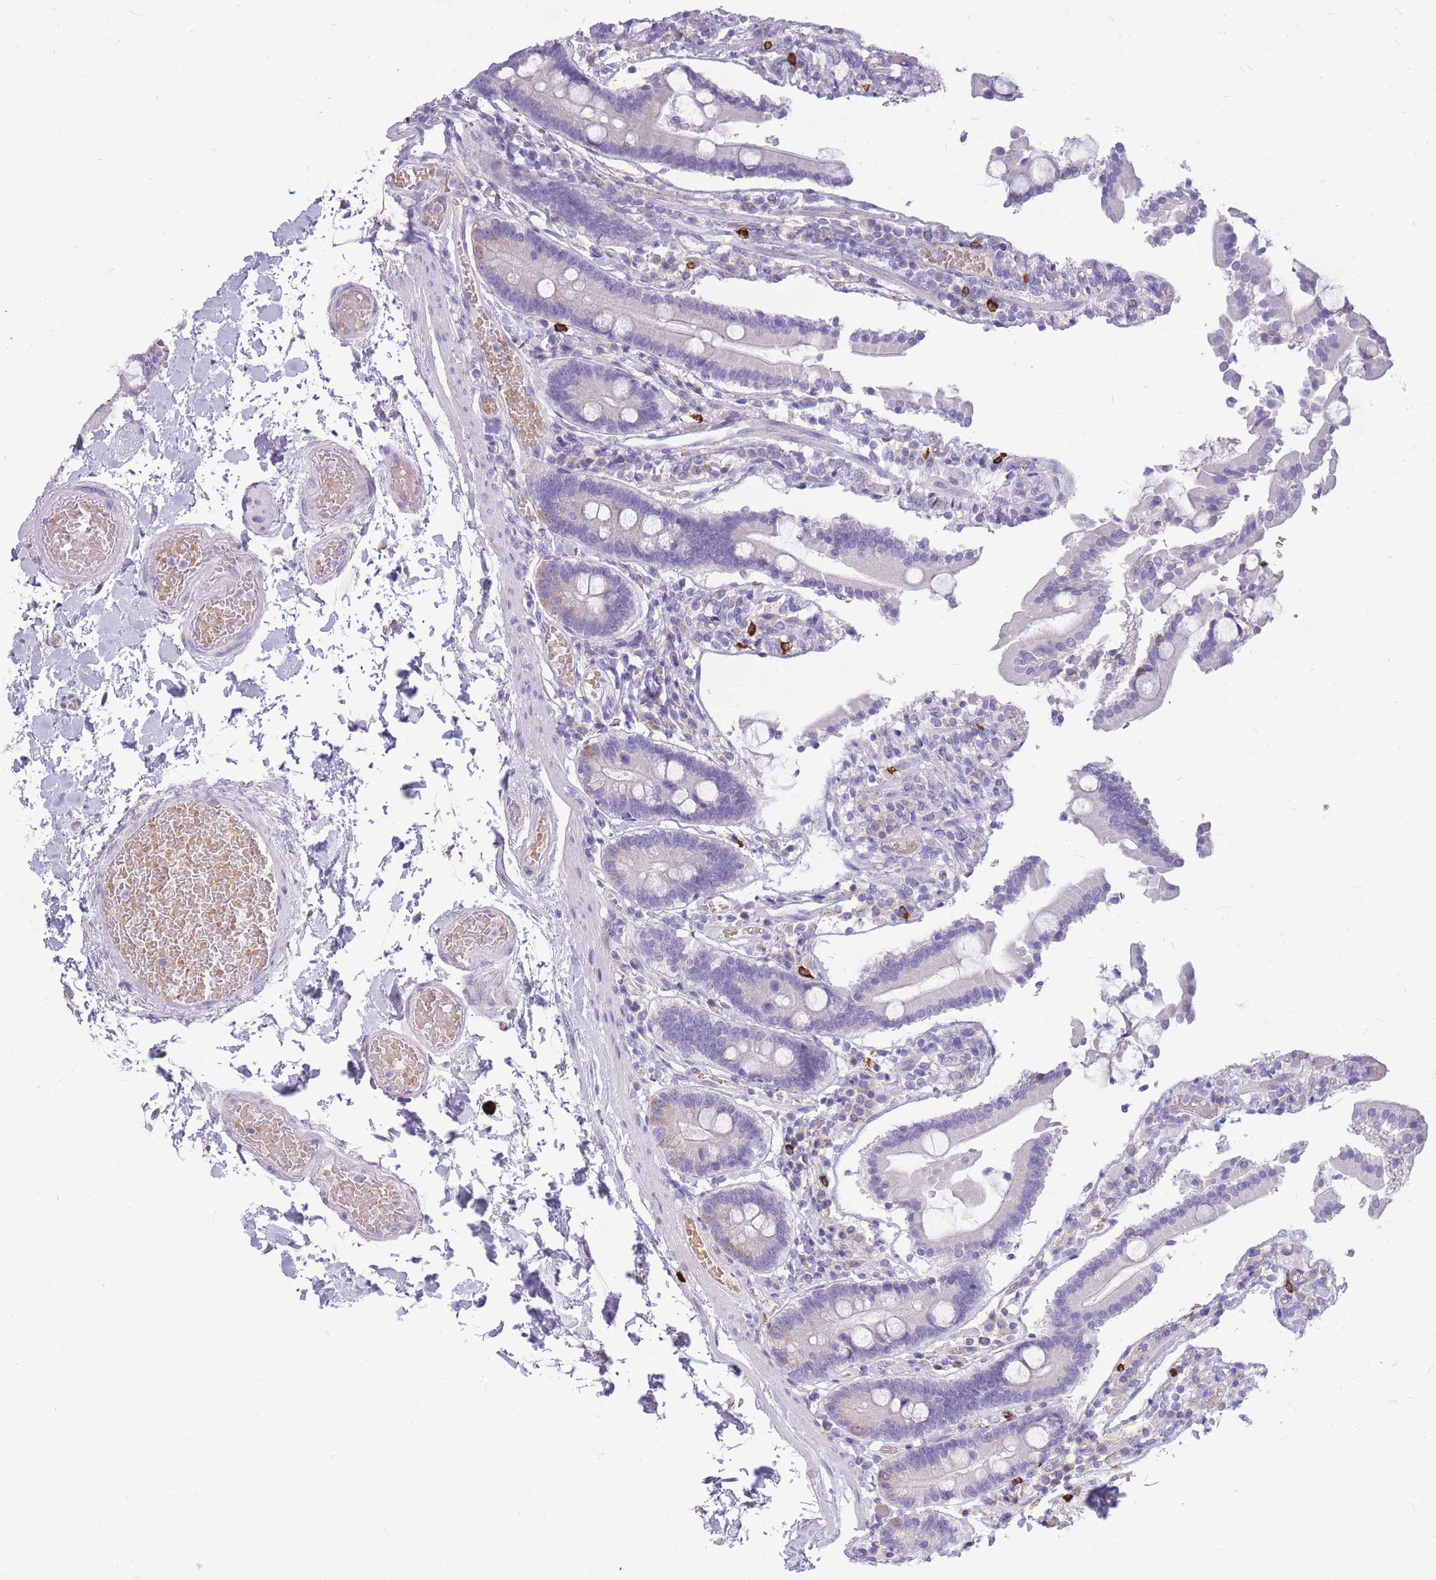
{"staining": {"intensity": "negative", "quantity": "none", "location": "none"}, "tissue": "duodenum", "cell_type": "Glandular cells", "image_type": "normal", "snomed": [{"axis": "morphology", "description": "Normal tissue, NOS"}, {"axis": "topography", "description": "Duodenum"}], "caption": "DAB immunohistochemical staining of unremarkable duodenum displays no significant expression in glandular cells.", "gene": "TPSAB1", "patient": {"sex": "male", "age": 55}}